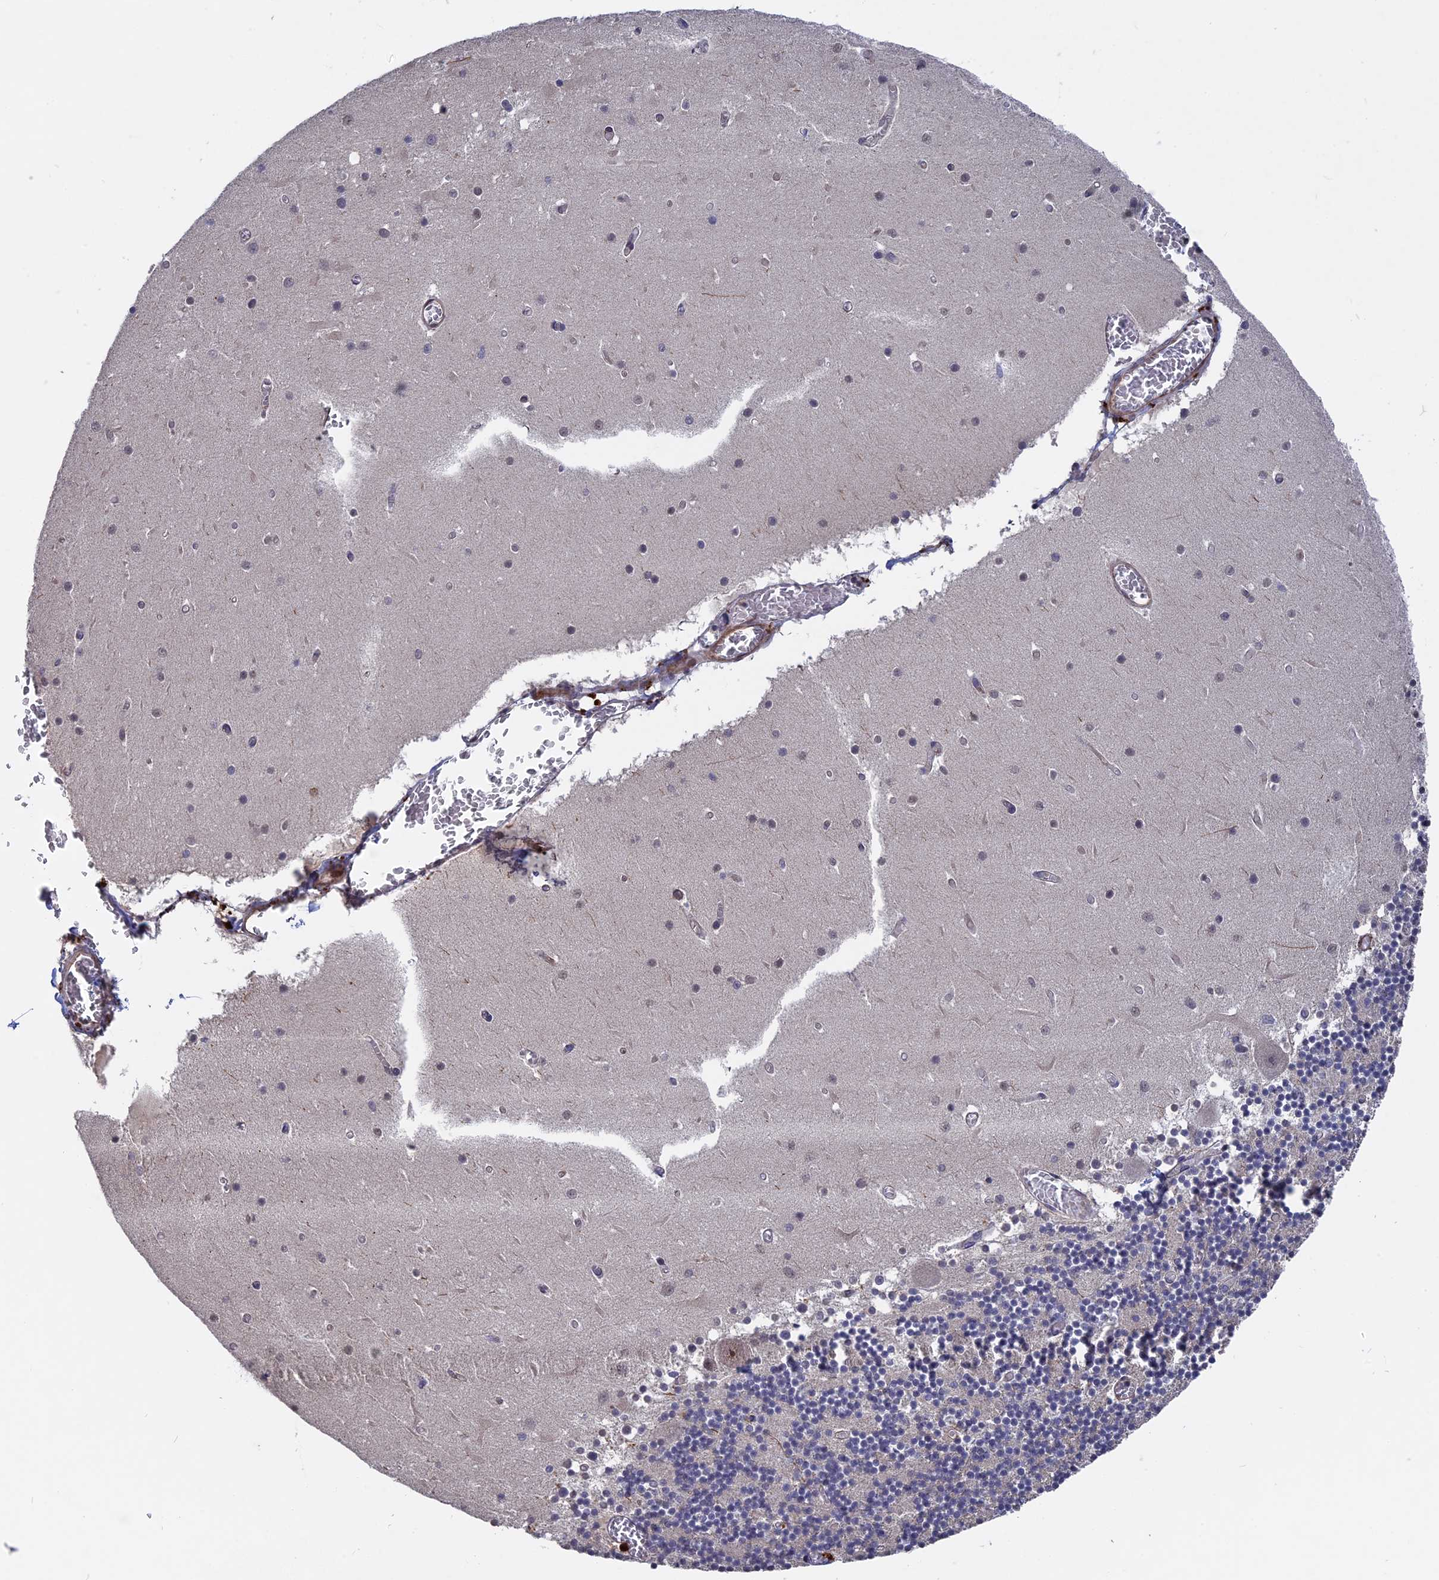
{"staining": {"intensity": "negative", "quantity": "none", "location": "none"}, "tissue": "cerebellum", "cell_type": "Cells in granular layer", "image_type": "normal", "snomed": [{"axis": "morphology", "description": "Normal tissue, NOS"}, {"axis": "topography", "description": "Cerebellum"}], "caption": "Immunohistochemistry (IHC) photomicrograph of benign human cerebellum stained for a protein (brown), which reveals no staining in cells in granular layer.", "gene": "NOSIP", "patient": {"sex": "female", "age": 28}}